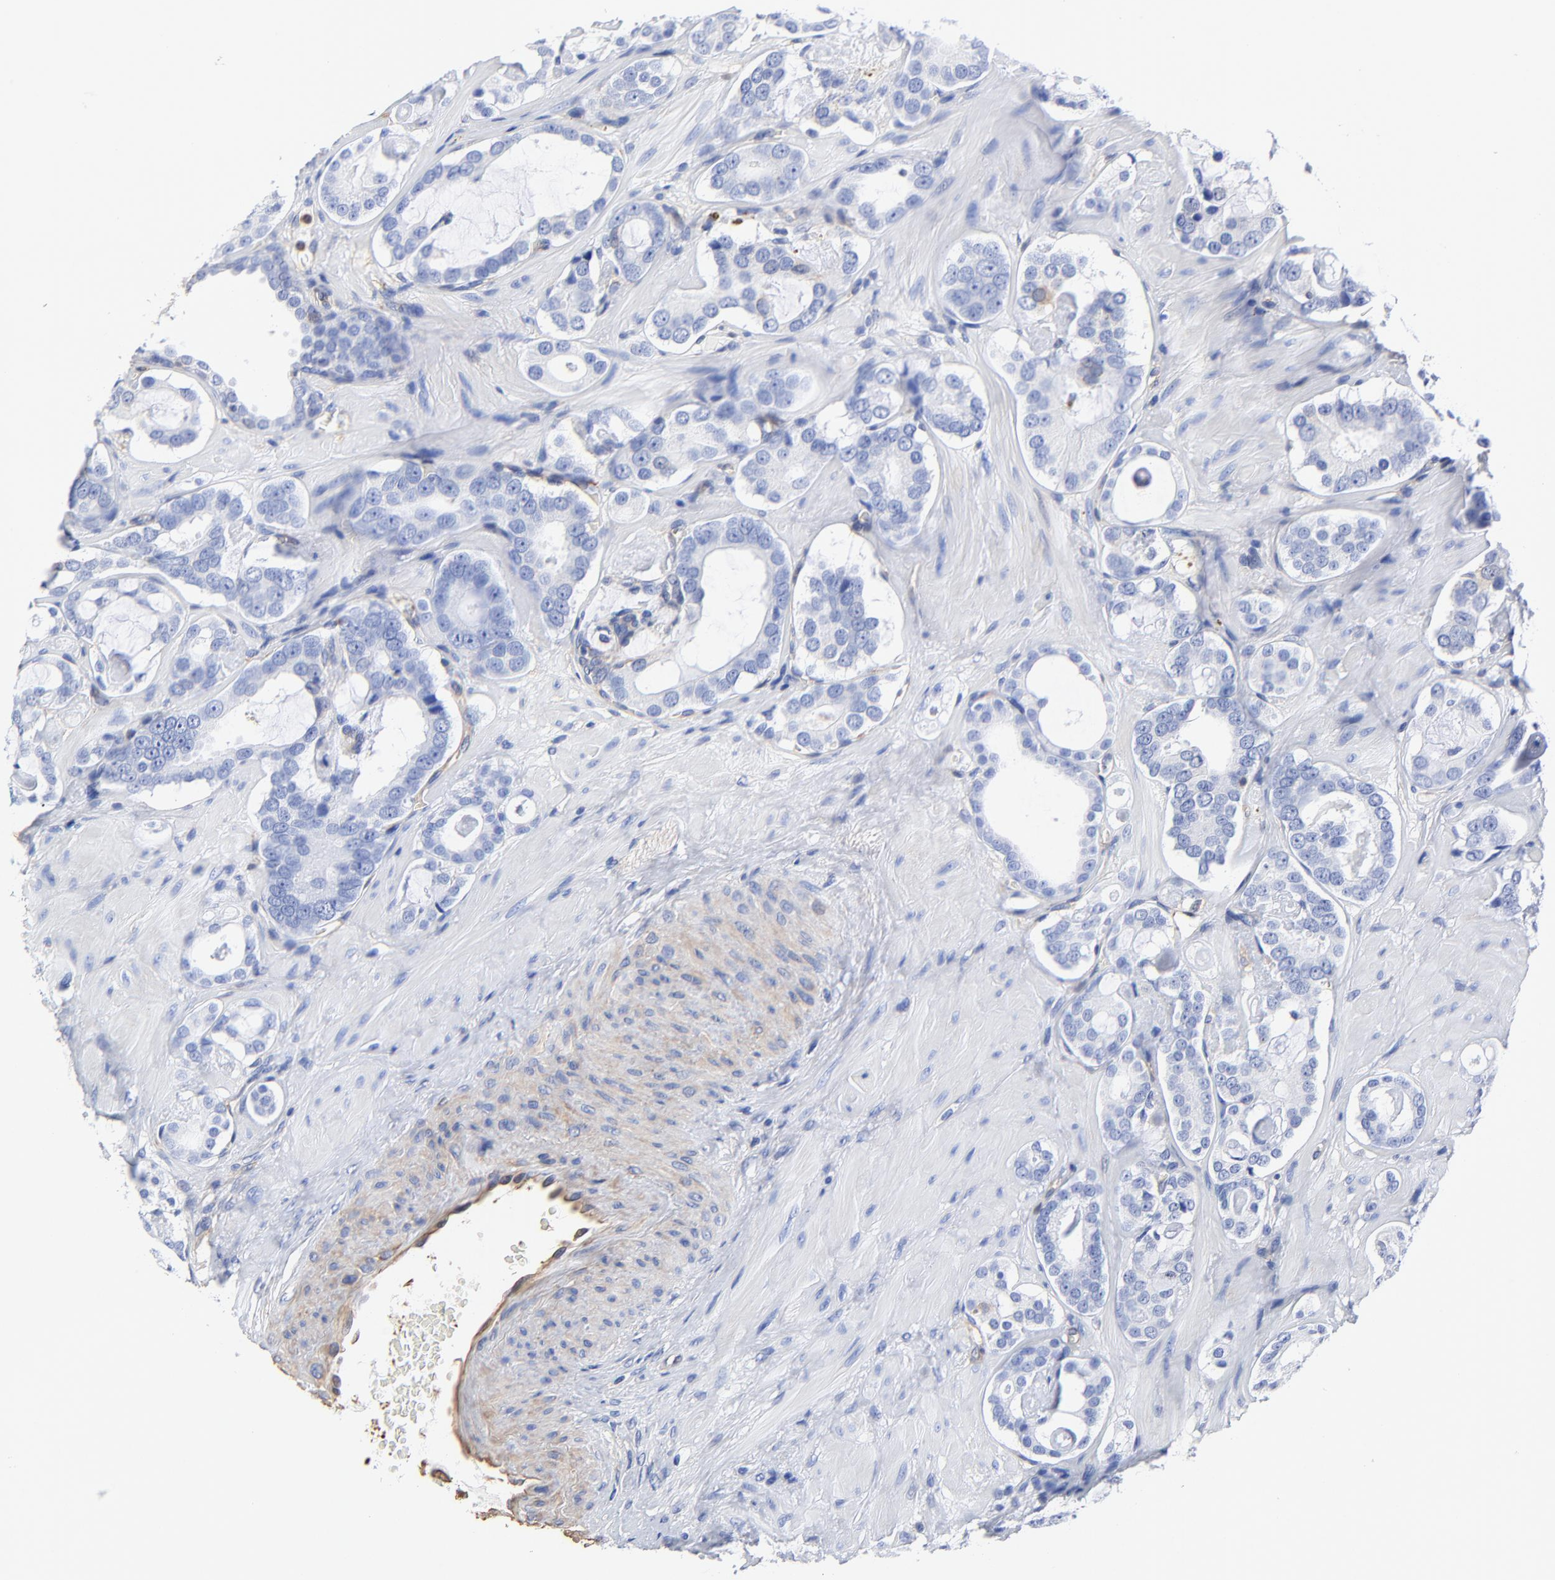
{"staining": {"intensity": "negative", "quantity": "none", "location": "none"}, "tissue": "prostate cancer", "cell_type": "Tumor cells", "image_type": "cancer", "snomed": [{"axis": "morphology", "description": "Adenocarcinoma, Low grade"}, {"axis": "topography", "description": "Prostate"}], "caption": "Human prostate cancer (low-grade adenocarcinoma) stained for a protein using IHC shows no positivity in tumor cells.", "gene": "TAGLN2", "patient": {"sex": "male", "age": 57}}